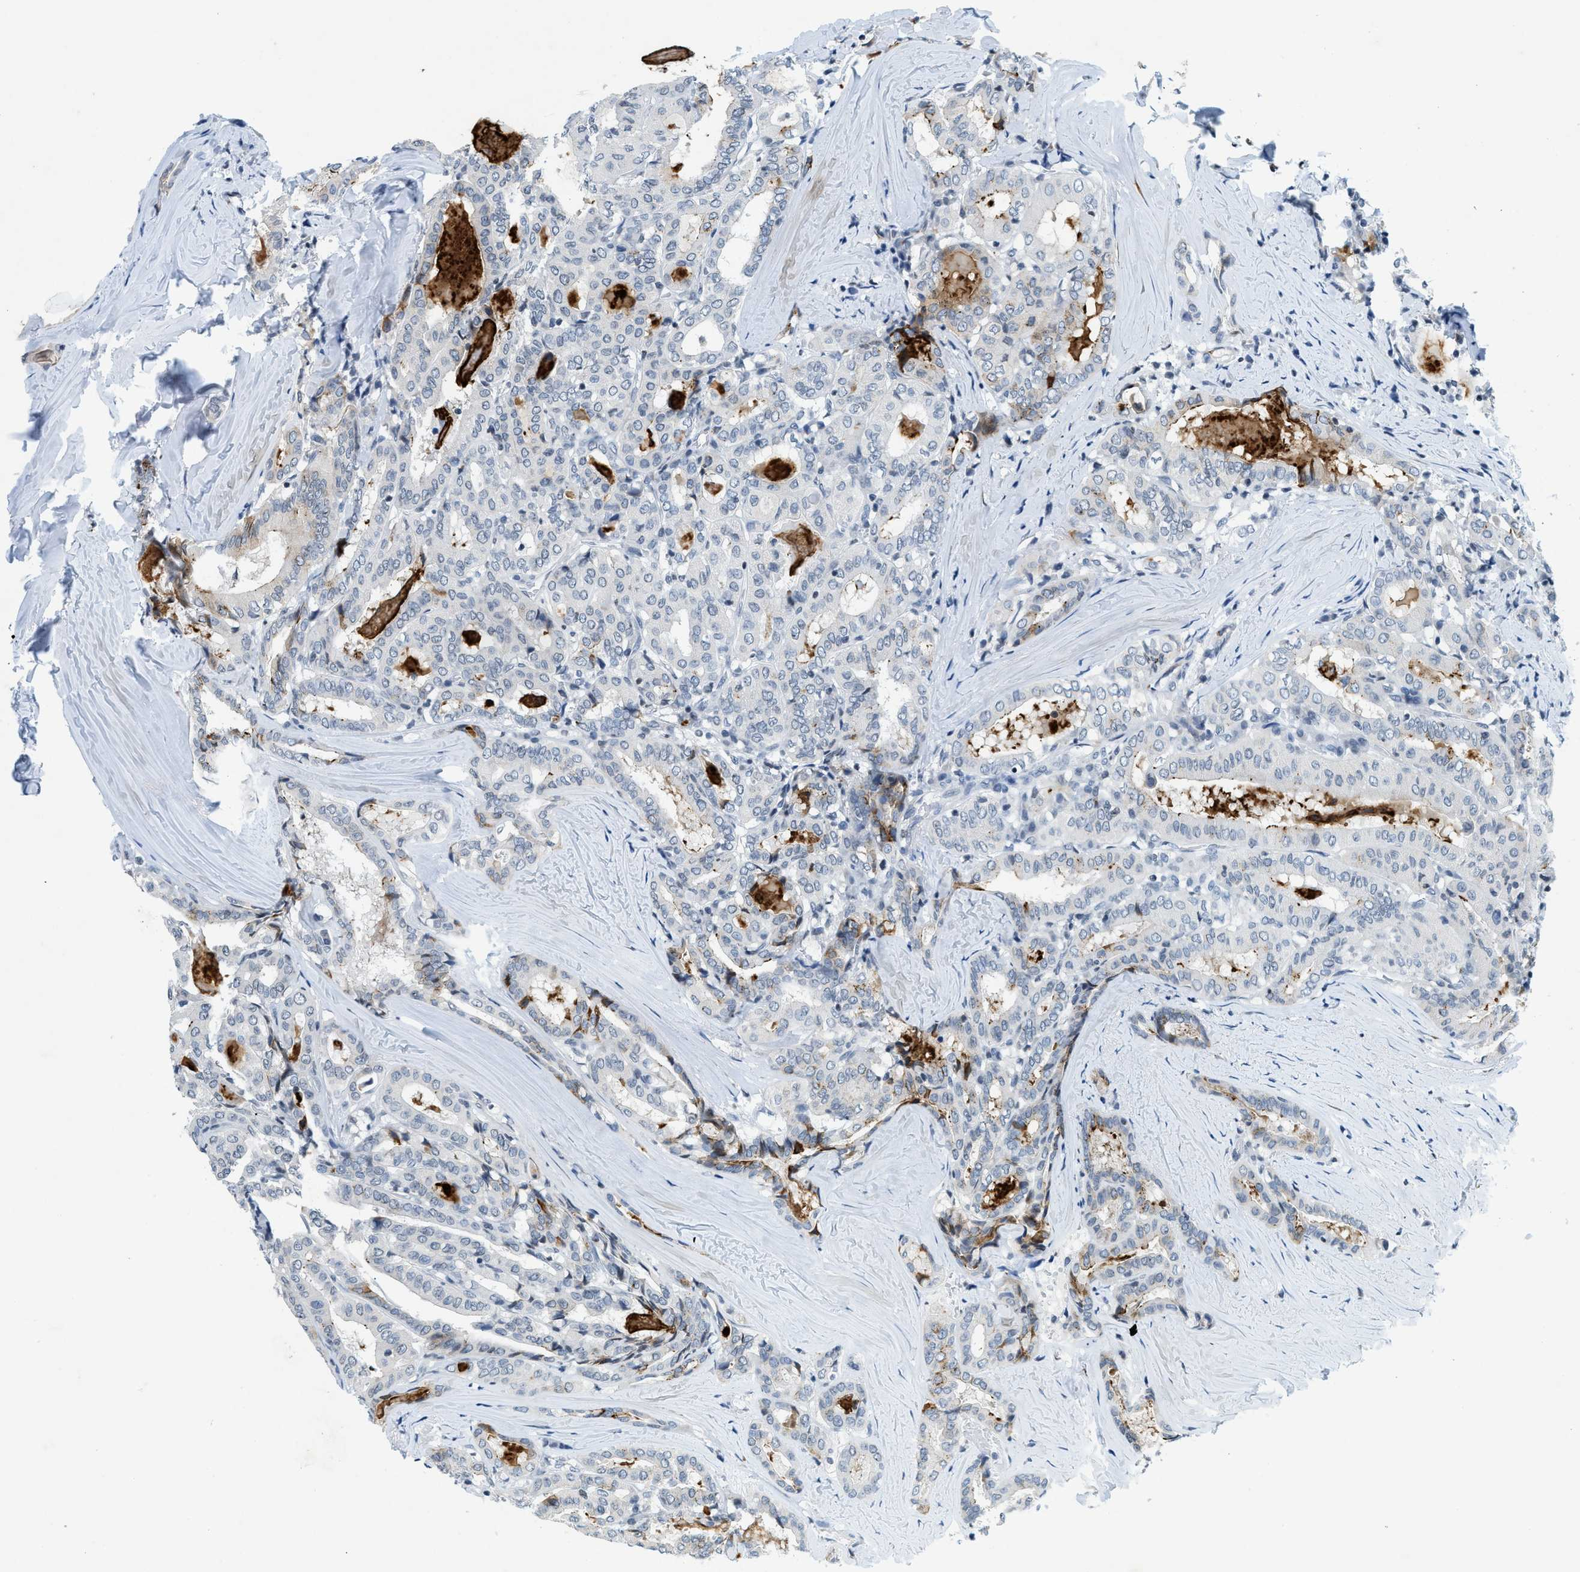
{"staining": {"intensity": "negative", "quantity": "none", "location": "none"}, "tissue": "thyroid cancer", "cell_type": "Tumor cells", "image_type": "cancer", "snomed": [{"axis": "morphology", "description": "Papillary adenocarcinoma, NOS"}, {"axis": "topography", "description": "Thyroid gland"}], "caption": "High magnification brightfield microscopy of thyroid cancer stained with DAB (brown) and counterstained with hematoxylin (blue): tumor cells show no significant staining. Brightfield microscopy of immunohistochemistry (IHC) stained with DAB (brown) and hematoxylin (blue), captured at high magnification.", "gene": "UVRAG", "patient": {"sex": "female", "age": 42}}